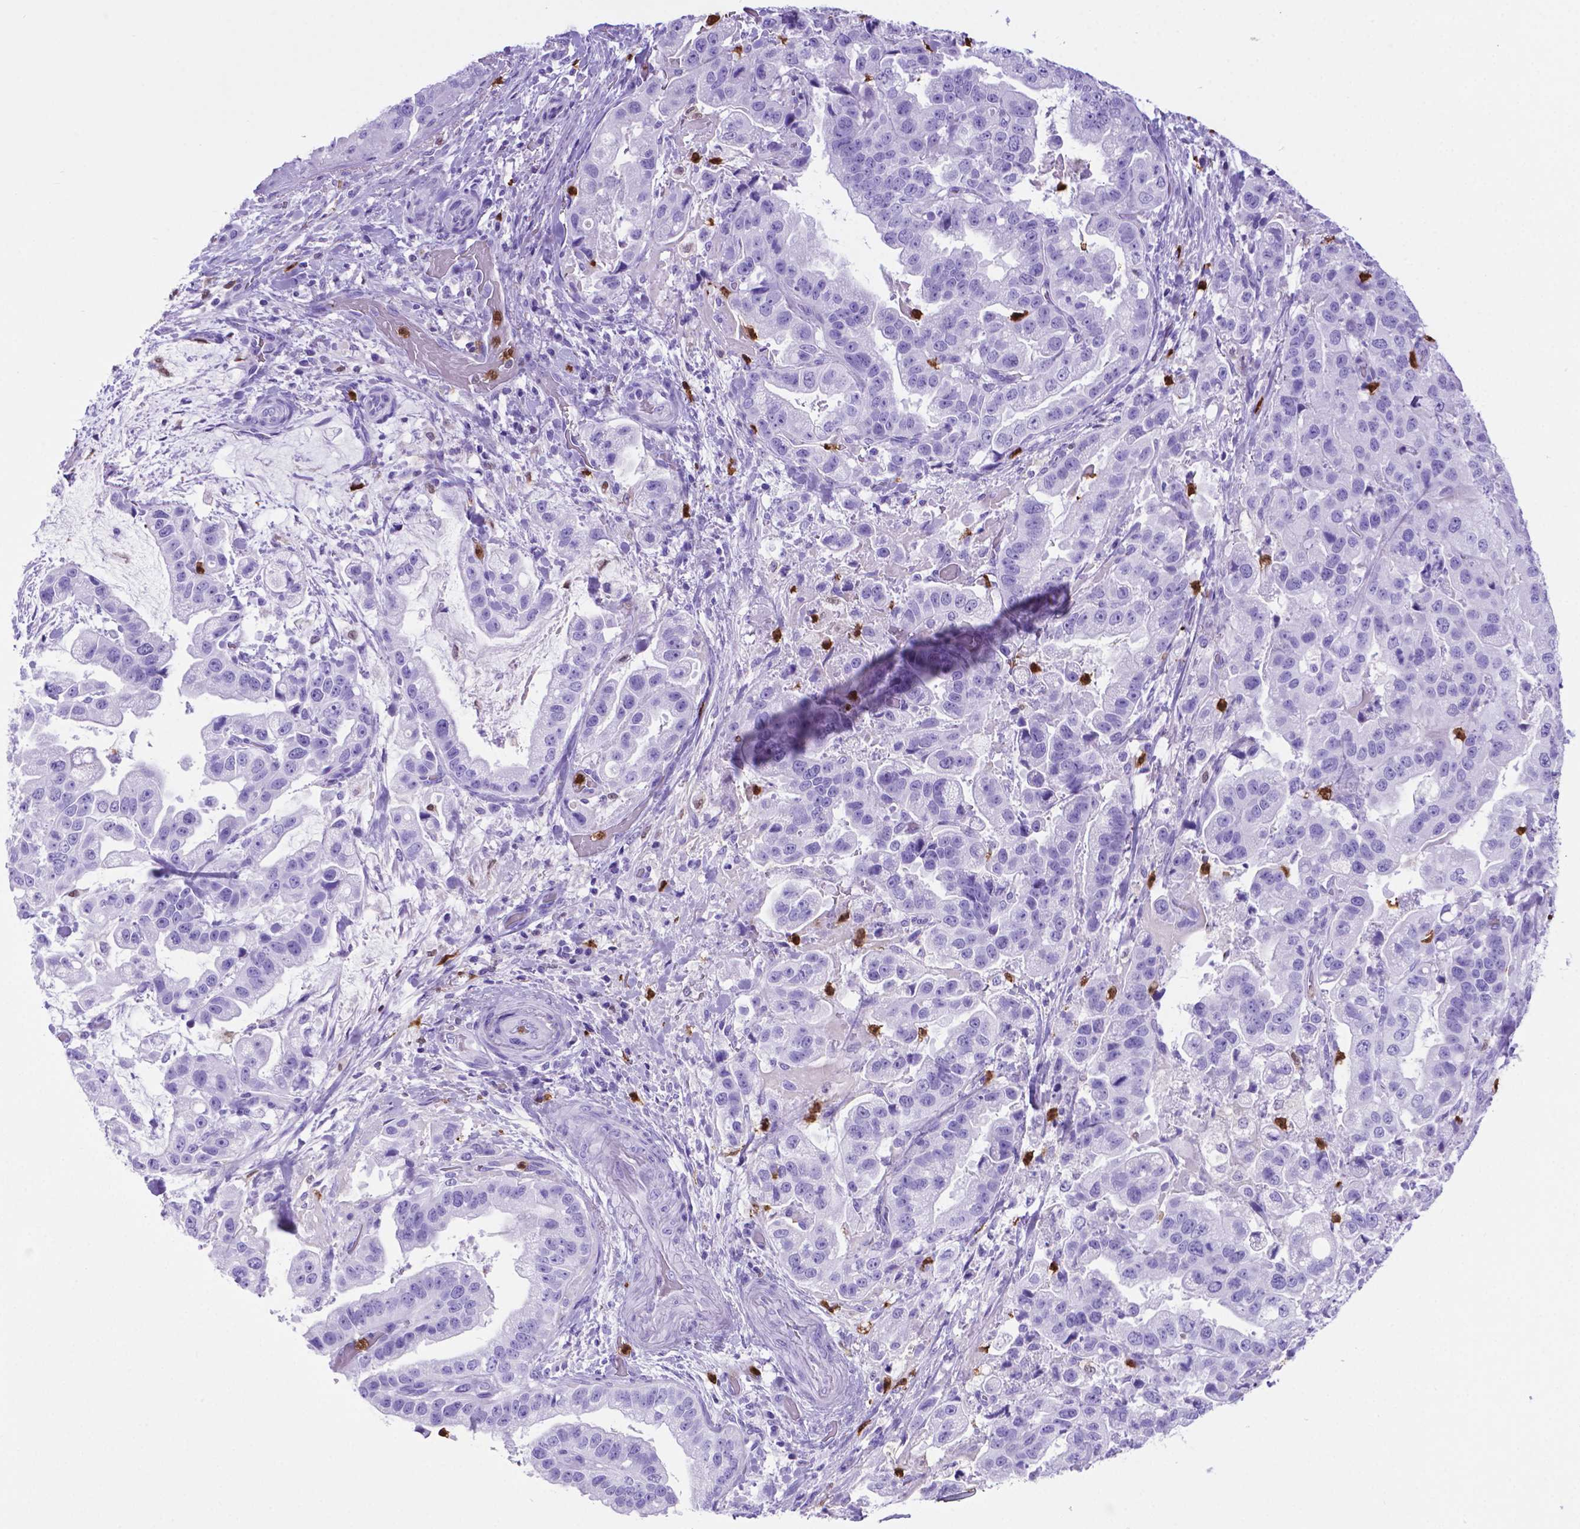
{"staining": {"intensity": "negative", "quantity": "none", "location": "none"}, "tissue": "stomach cancer", "cell_type": "Tumor cells", "image_type": "cancer", "snomed": [{"axis": "morphology", "description": "Adenocarcinoma, NOS"}, {"axis": "topography", "description": "Stomach"}], "caption": "IHC micrograph of neoplastic tissue: human stomach cancer stained with DAB (3,3'-diaminobenzidine) demonstrates no significant protein staining in tumor cells.", "gene": "LZTR1", "patient": {"sex": "male", "age": 59}}